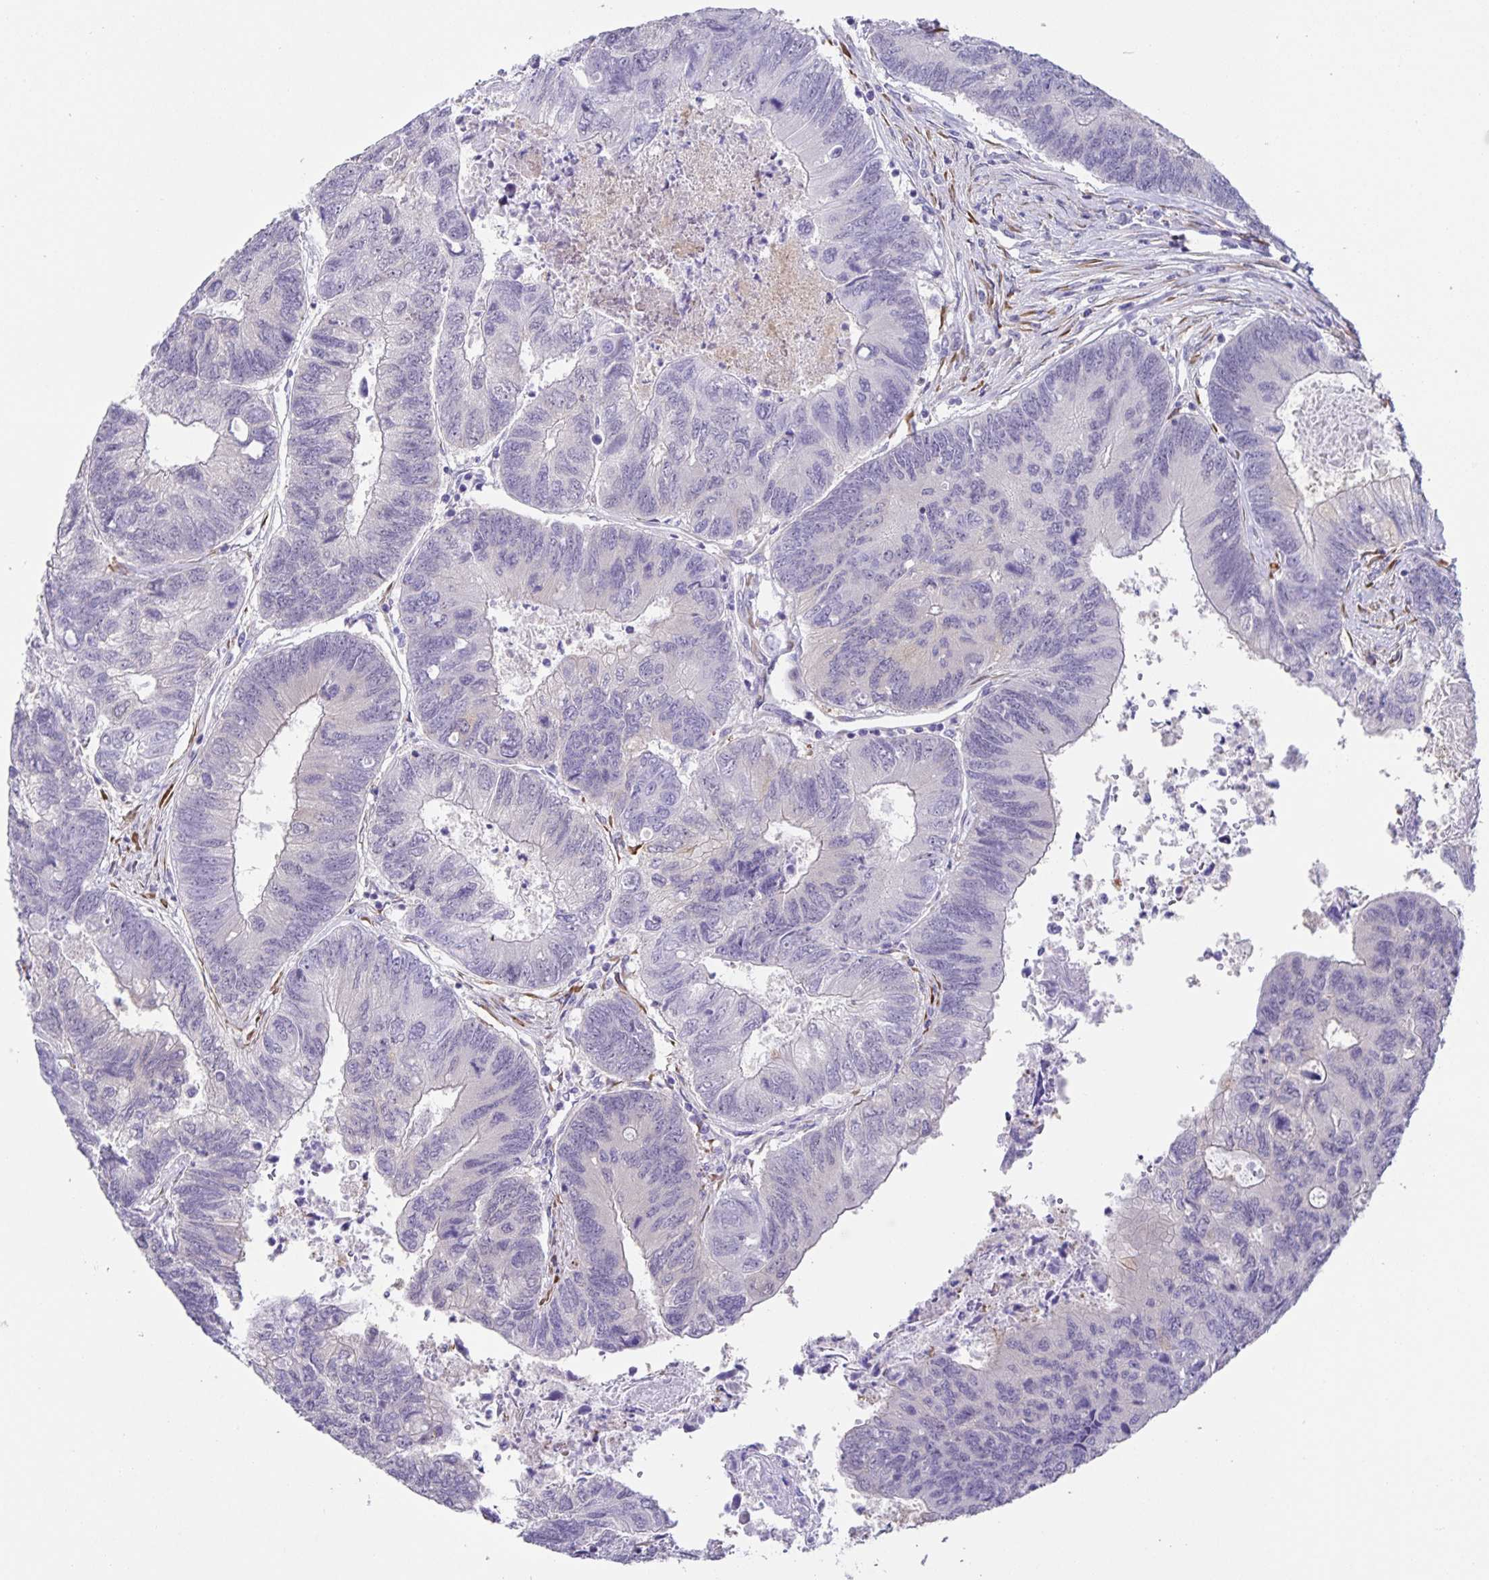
{"staining": {"intensity": "negative", "quantity": "none", "location": "none"}, "tissue": "colorectal cancer", "cell_type": "Tumor cells", "image_type": "cancer", "snomed": [{"axis": "morphology", "description": "Adenocarcinoma, NOS"}, {"axis": "topography", "description": "Colon"}], "caption": "This micrograph is of colorectal cancer stained with immunohistochemistry (IHC) to label a protein in brown with the nuclei are counter-stained blue. There is no staining in tumor cells. (Stains: DAB (3,3'-diaminobenzidine) IHC with hematoxylin counter stain, Microscopy: brightfield microscopy at high magnification).", "gene": "PRR36", "patient": {"sex": "female", "age": 67}}